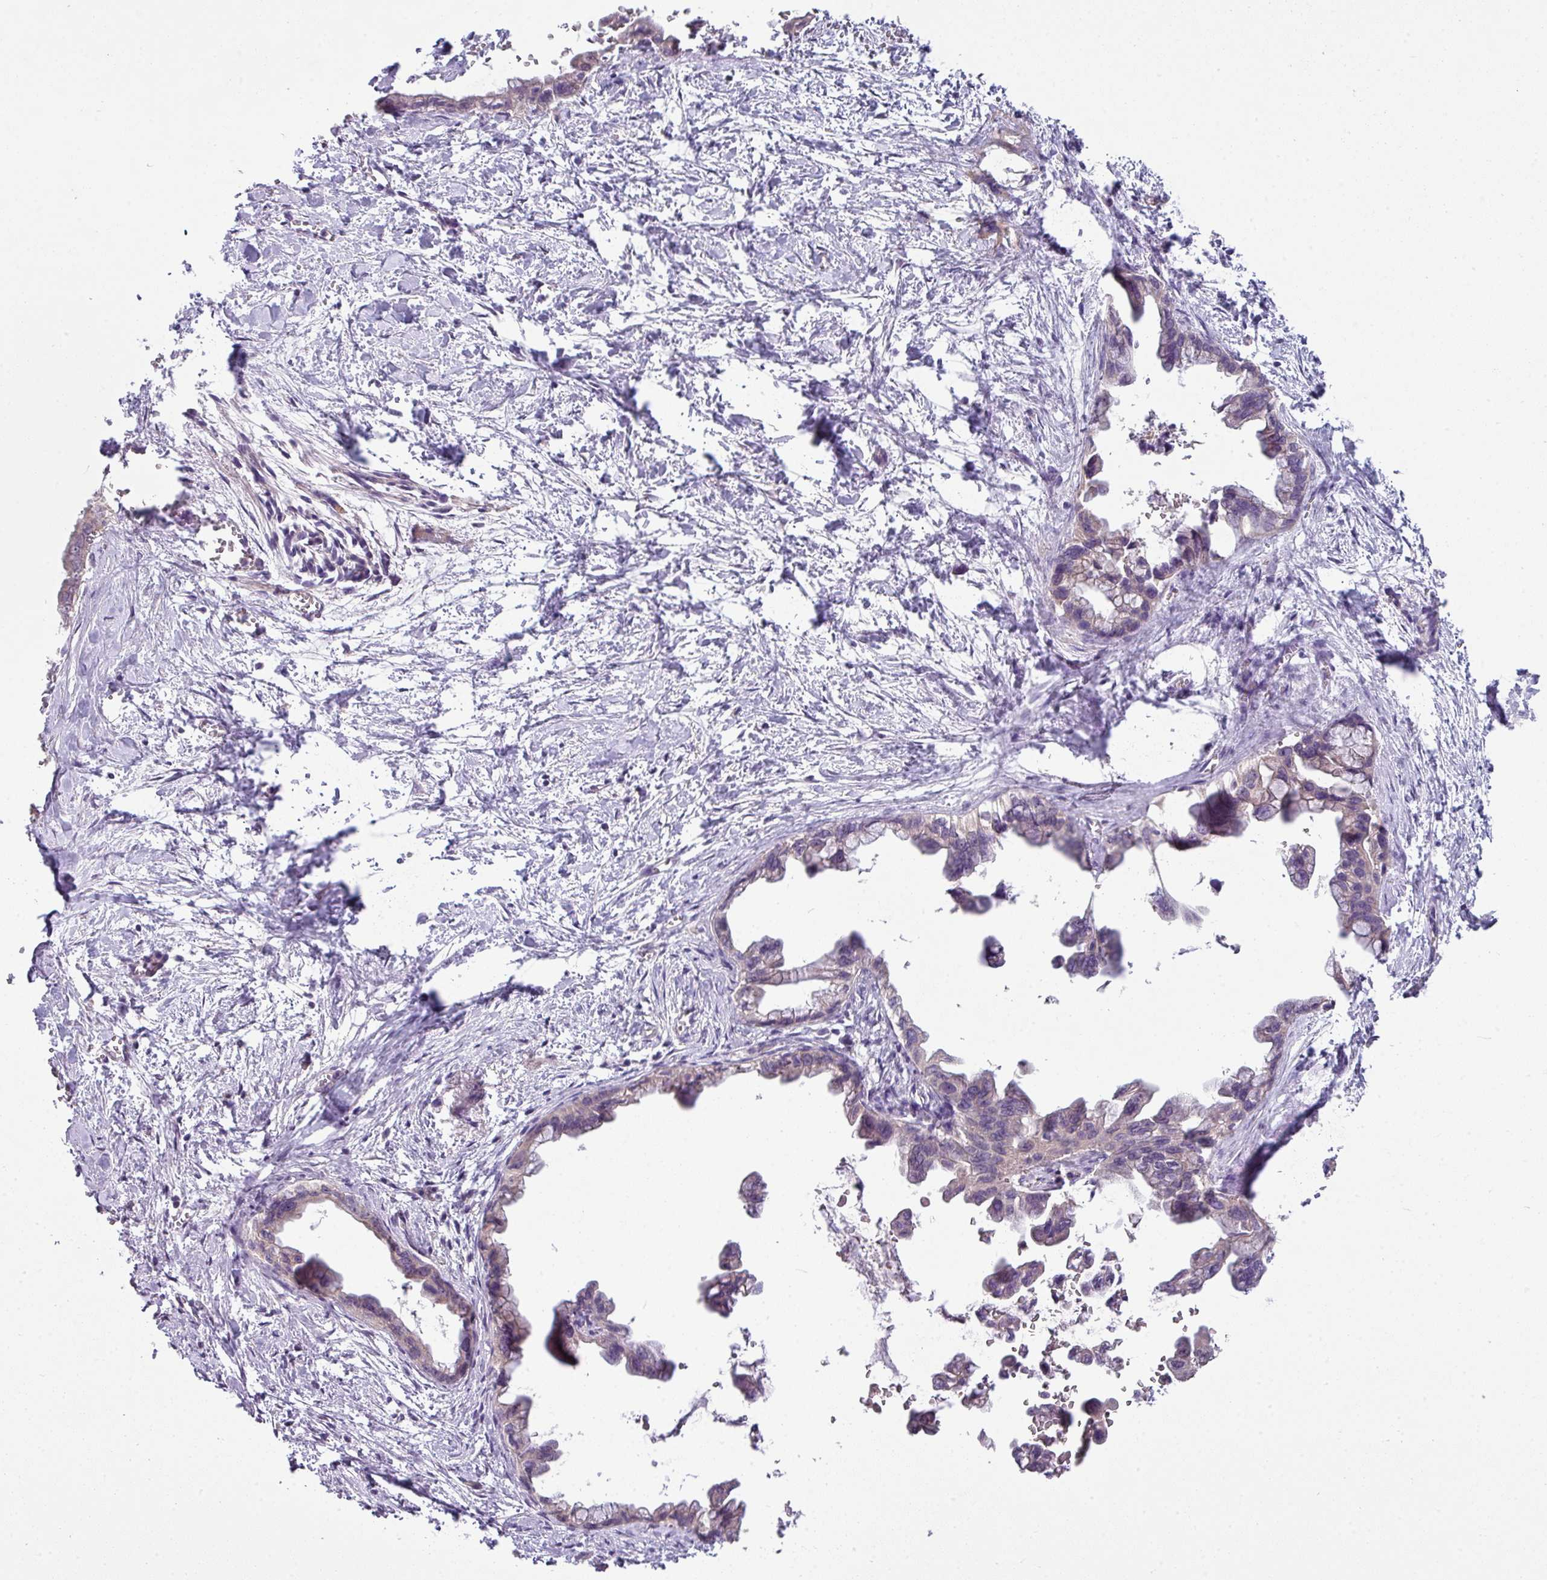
{"staining": {"intensity": "weak", "quantity": "25%-75%", "location": "cytoplasmic/membranous"}, "tissue": "pancreatic cancer", "cell_type": "Tumor cells", "image_type": "cancer", "snomed": [{"axis": "morphology", "description": "Adenocarcinoma, NOS"}, {"axis": "topography", "description": "Pancreas"}], "caption": "Weak cytoplasmic/membranous protein positivity is seen in about 25%-75% of tumor cells in adenocarcinoma (pancreatic).", "gene": "LRRC9", "patient": {"sex": "male", "age": 61}}